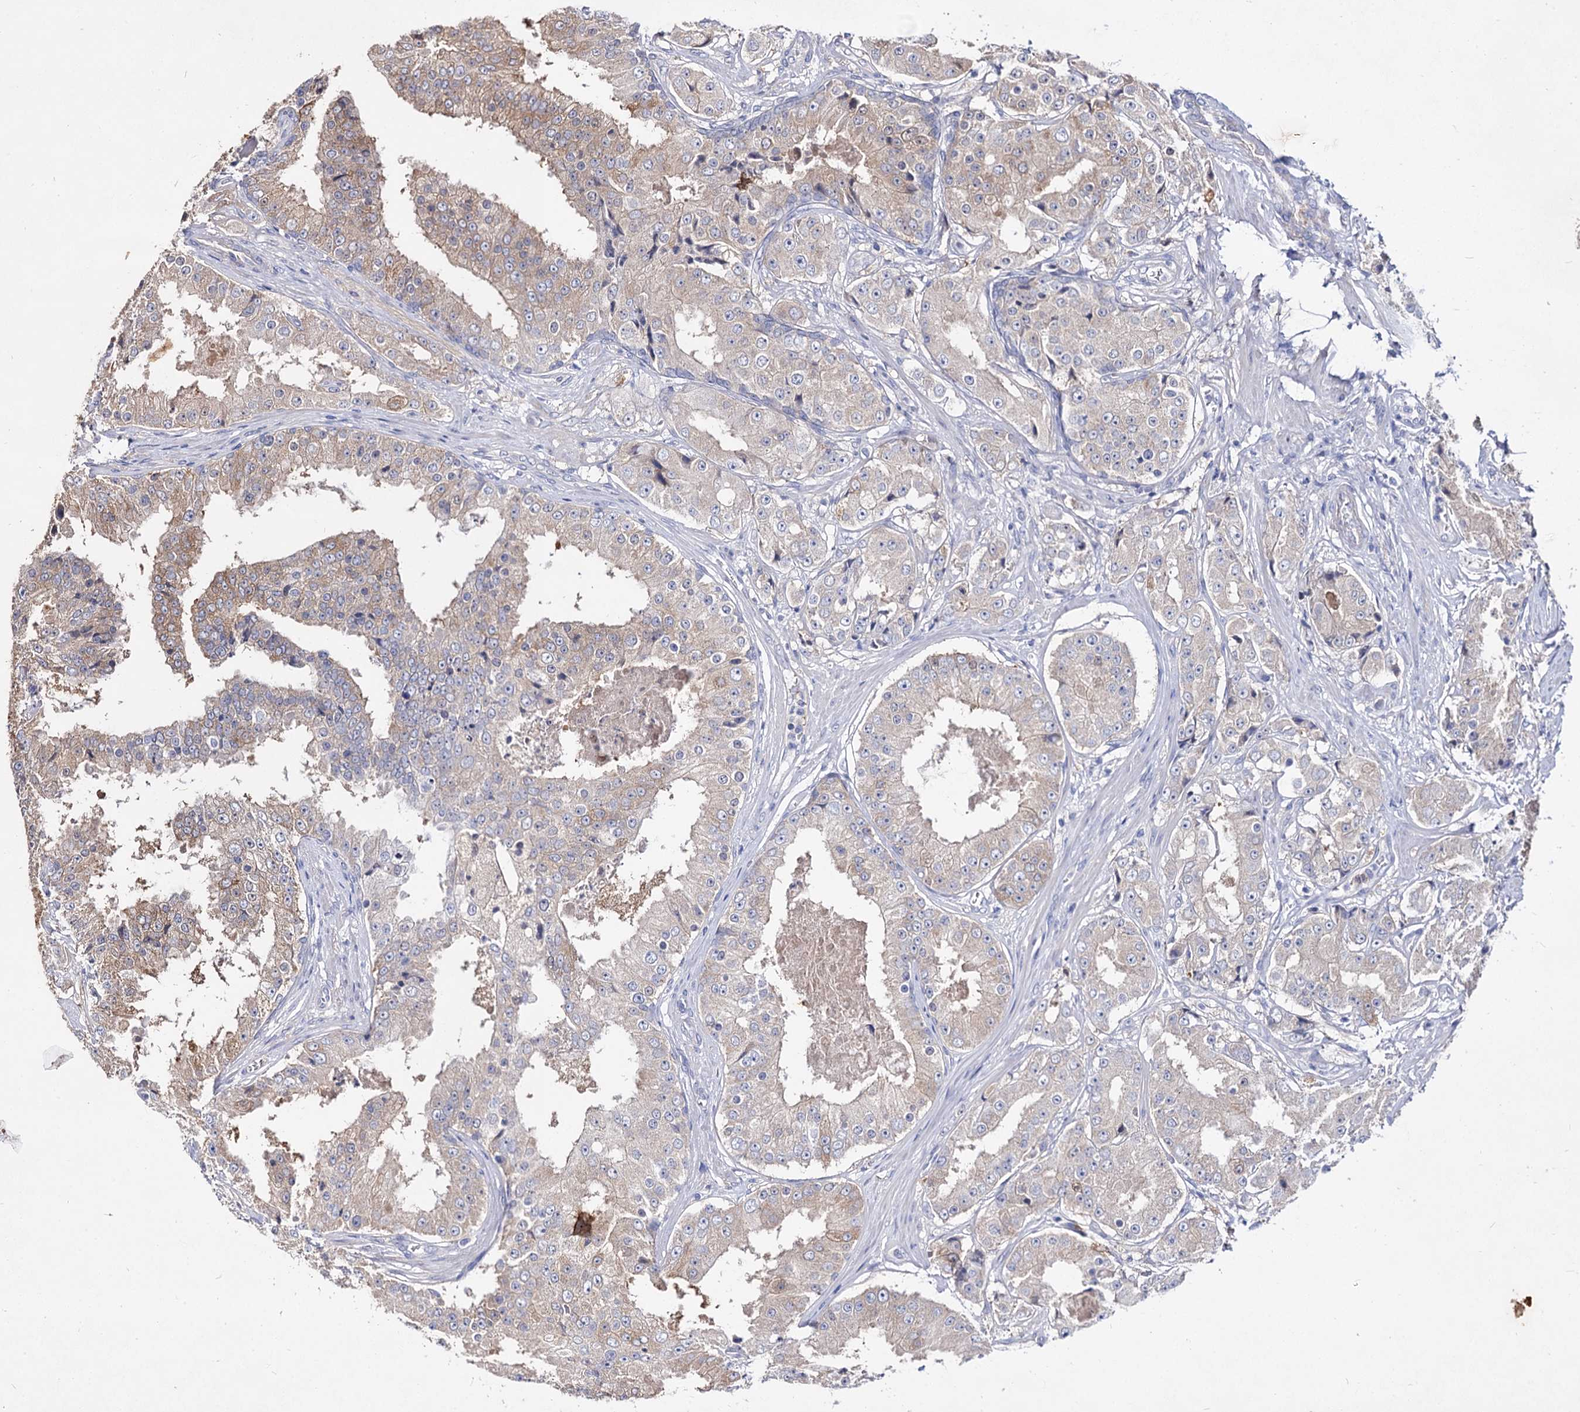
{"staining": {"intensity": "moderate", "quantity": "25%-75%", "location": "cytoplasmic/membranous"}, "tissue": "prostate cancer", "cell_type": "Tumor cells", "image_type": "cancer", "snomed": [{"axis": "morphology", "description": "Adenocarcinoma, High grade"}, {"axis": "topography", "description": "Prostate"}], "caption": "Immunohistochemistry (IHC) histopathology image of prostate high-grade adenocarcinoma stained for a protein (brown), which shows medium levels of moderate cytoplasmic/membranous staining in about 25%-75% of tumor cells.", "gene": "ARFIP2", "patient": {"sex": "male", "age": 73}}